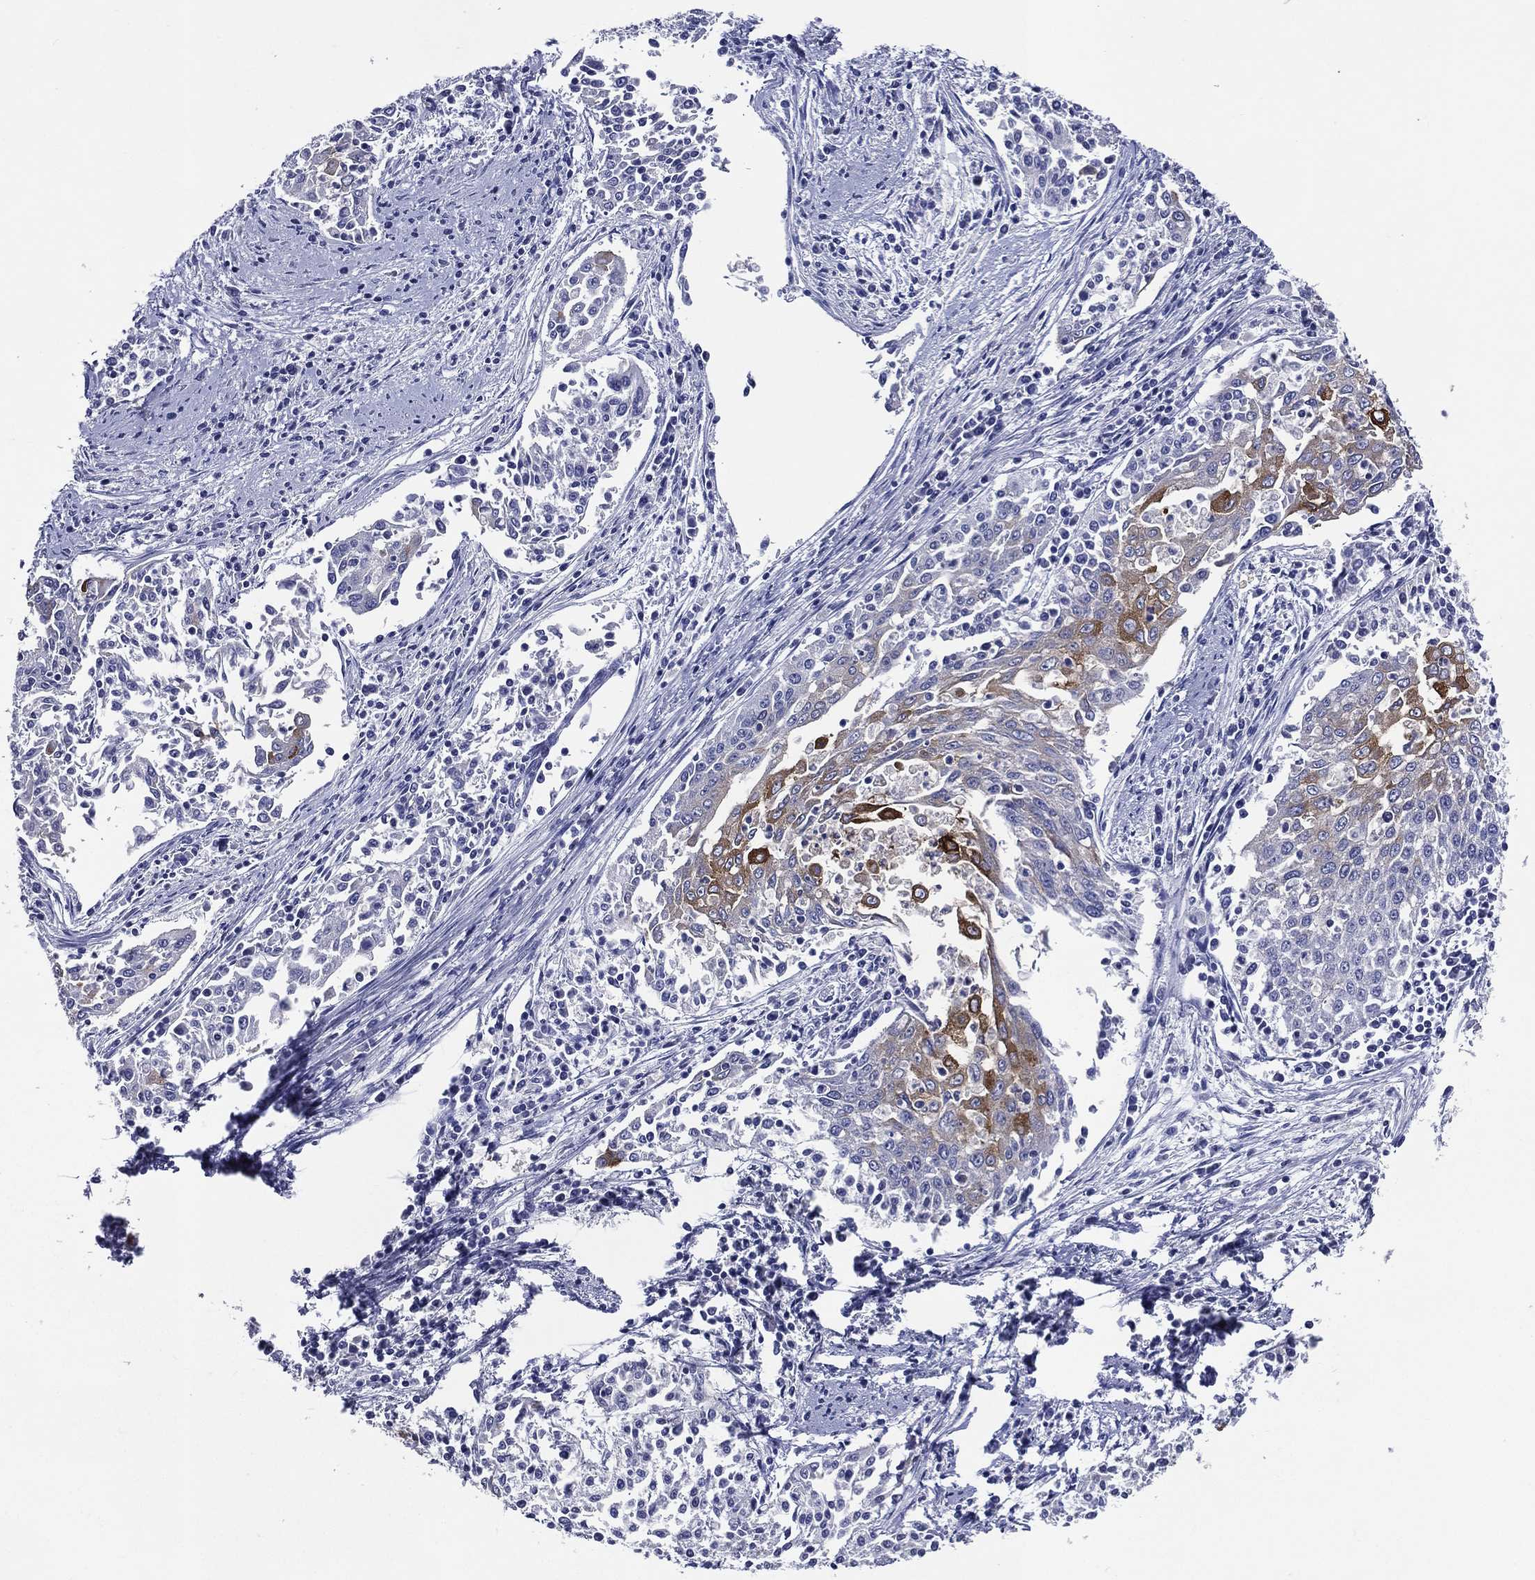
{"staining": {"intensity": "moderate", "quantity": "<25%", "location": "cytoplasmic/membranous"}, "tissue": "cervical cancer", "cell_type": "Tumor cells", "image_type": "cancer", "snomed": [{"axis": "morphology", "description": "Squamous cell carcinoma, NOS"}, {"axis": "topography", "description": "Cervix"}], "caption": "DAB (3,3'-diaminobenzidine) immunohistochemical staining of human cervical squamous cell carcinoma reveals moderate cytoplasmic/membranous protein staining in about <25% of tumor cells.", "gene": "ACE2", "patient": {"sex": "female", "age": 41}}